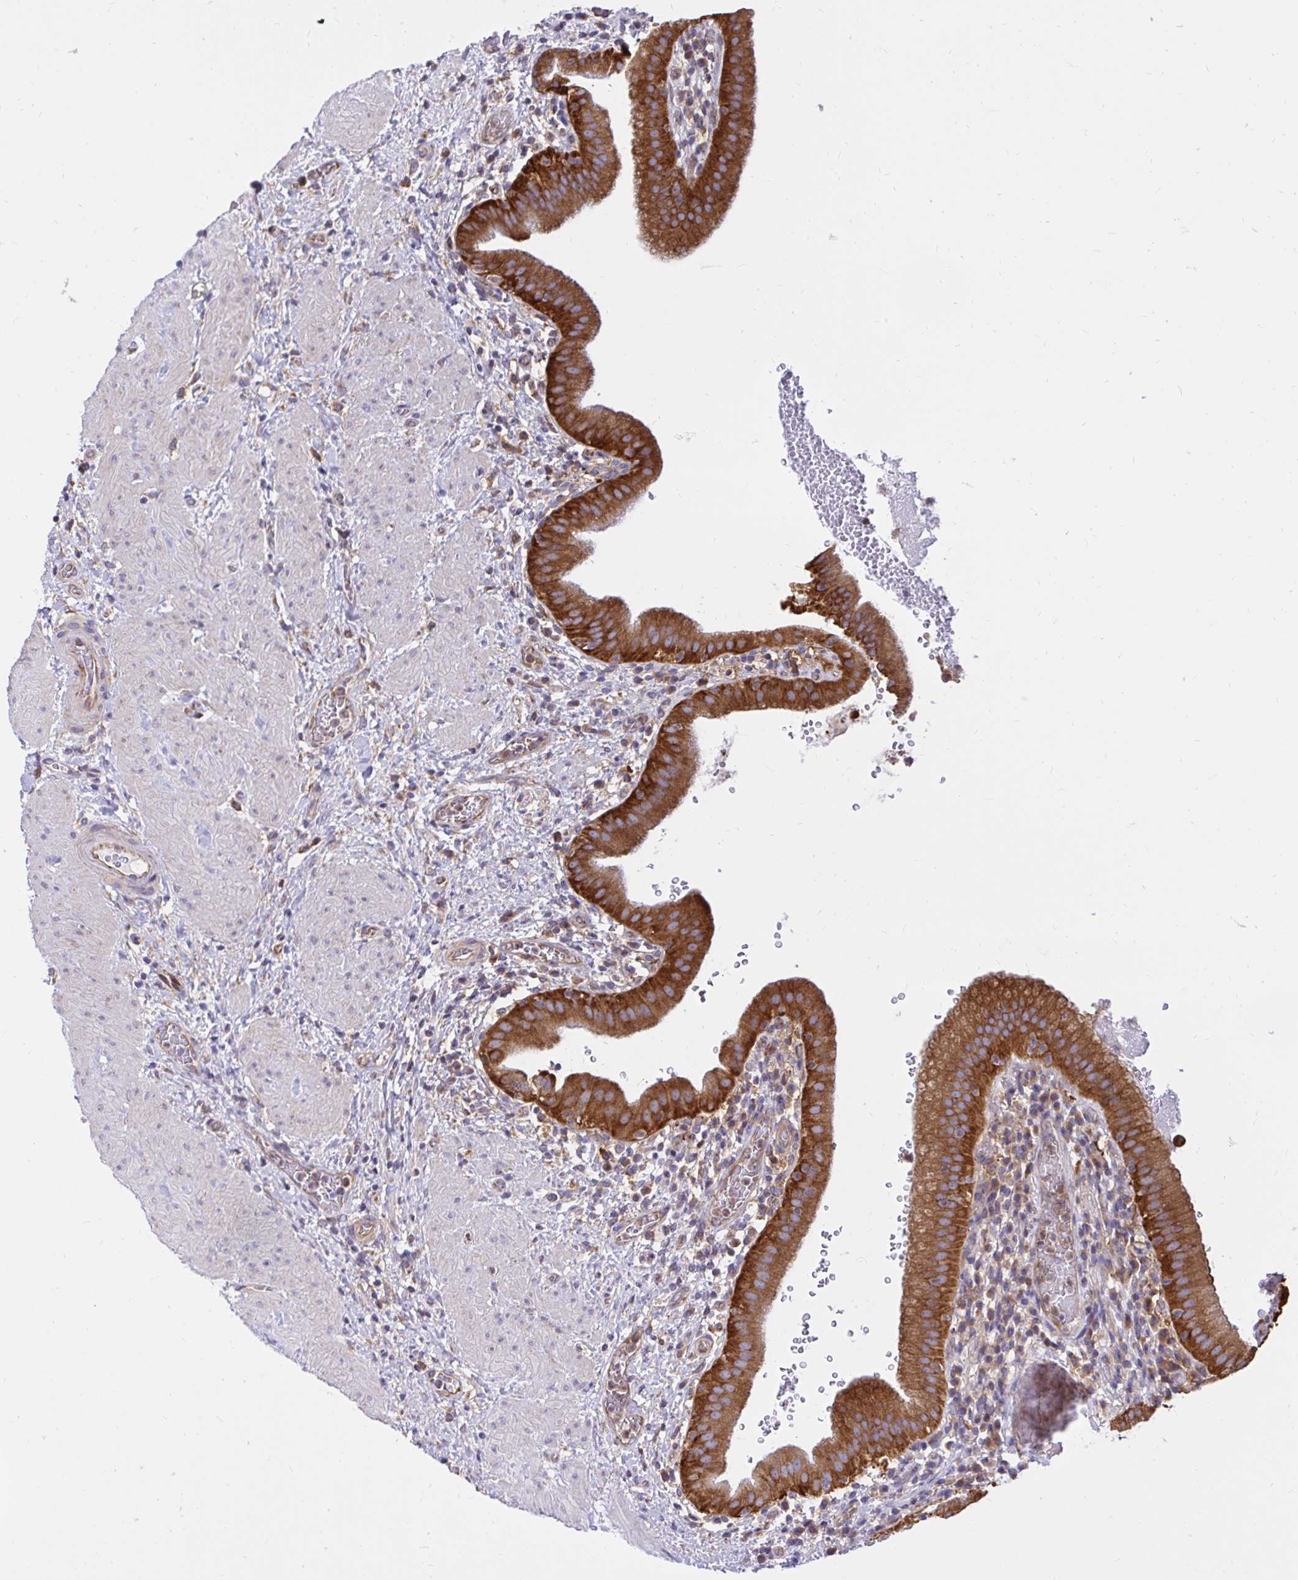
{"staining": {"intensity": "strong", "quantity": ">75%", "location": "cytoplasmic/membranous"}, "tissue": "gallbladder", "cell_type": "Glandular cells", "image_type": "normal", "snomed": [{"axis": "morphology", "description": "Normal tissue, NOS"}, {"axis": "topography", "description": "Gallbladder"}], "caption": "This photomicrograph reveals immunohistochemistry (IHC) staining of unremarkable gallbladder, with high strong cytoplasmic/membranous expression in approximately >75% of glandular cells.", "gene": "ABCB10", "patient": {"sex": "male", "age": 26}}